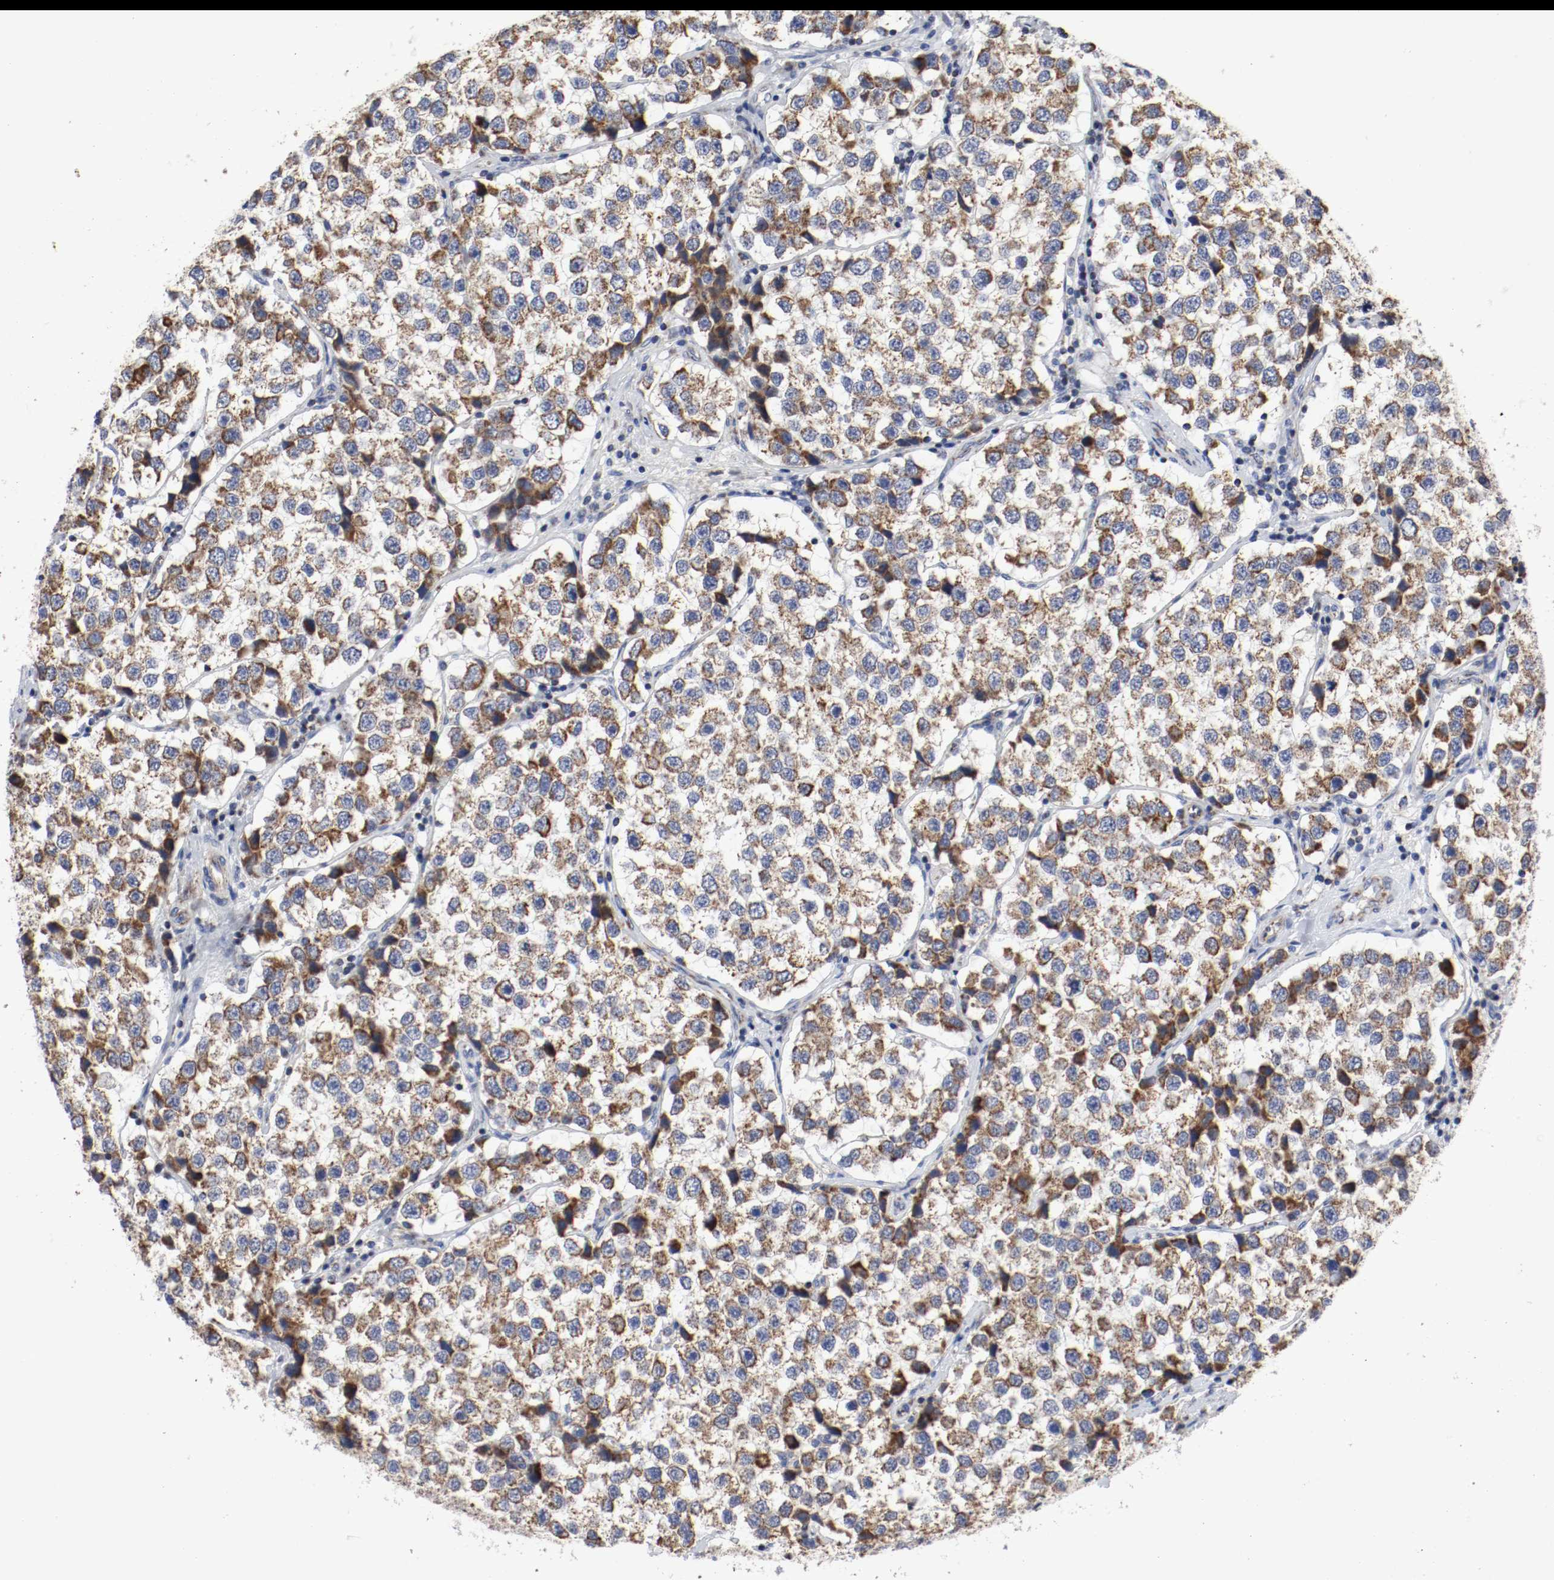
{"staining": {"intensity": "moderate", "quantity": ">75%", "location": "cytoplasmic/membranous"}, "tissue": "testis cancer", "cell_type": "Tumor cells", "image_type": "cancer", "snomed": [{"axis": "morphology", "description": "Seminoma, NOS"}, {"axis": "topography", "description": "Testis"}], "caption": "There is medium levels of moderate cytoplasmic/membranous staining in tumor cells of testis cancer (seminoma), as demonstrated by immunohistochemical staining (brown color).", "gene": "AFG3L2", "patient": {"sex": "male", "age": 39}}